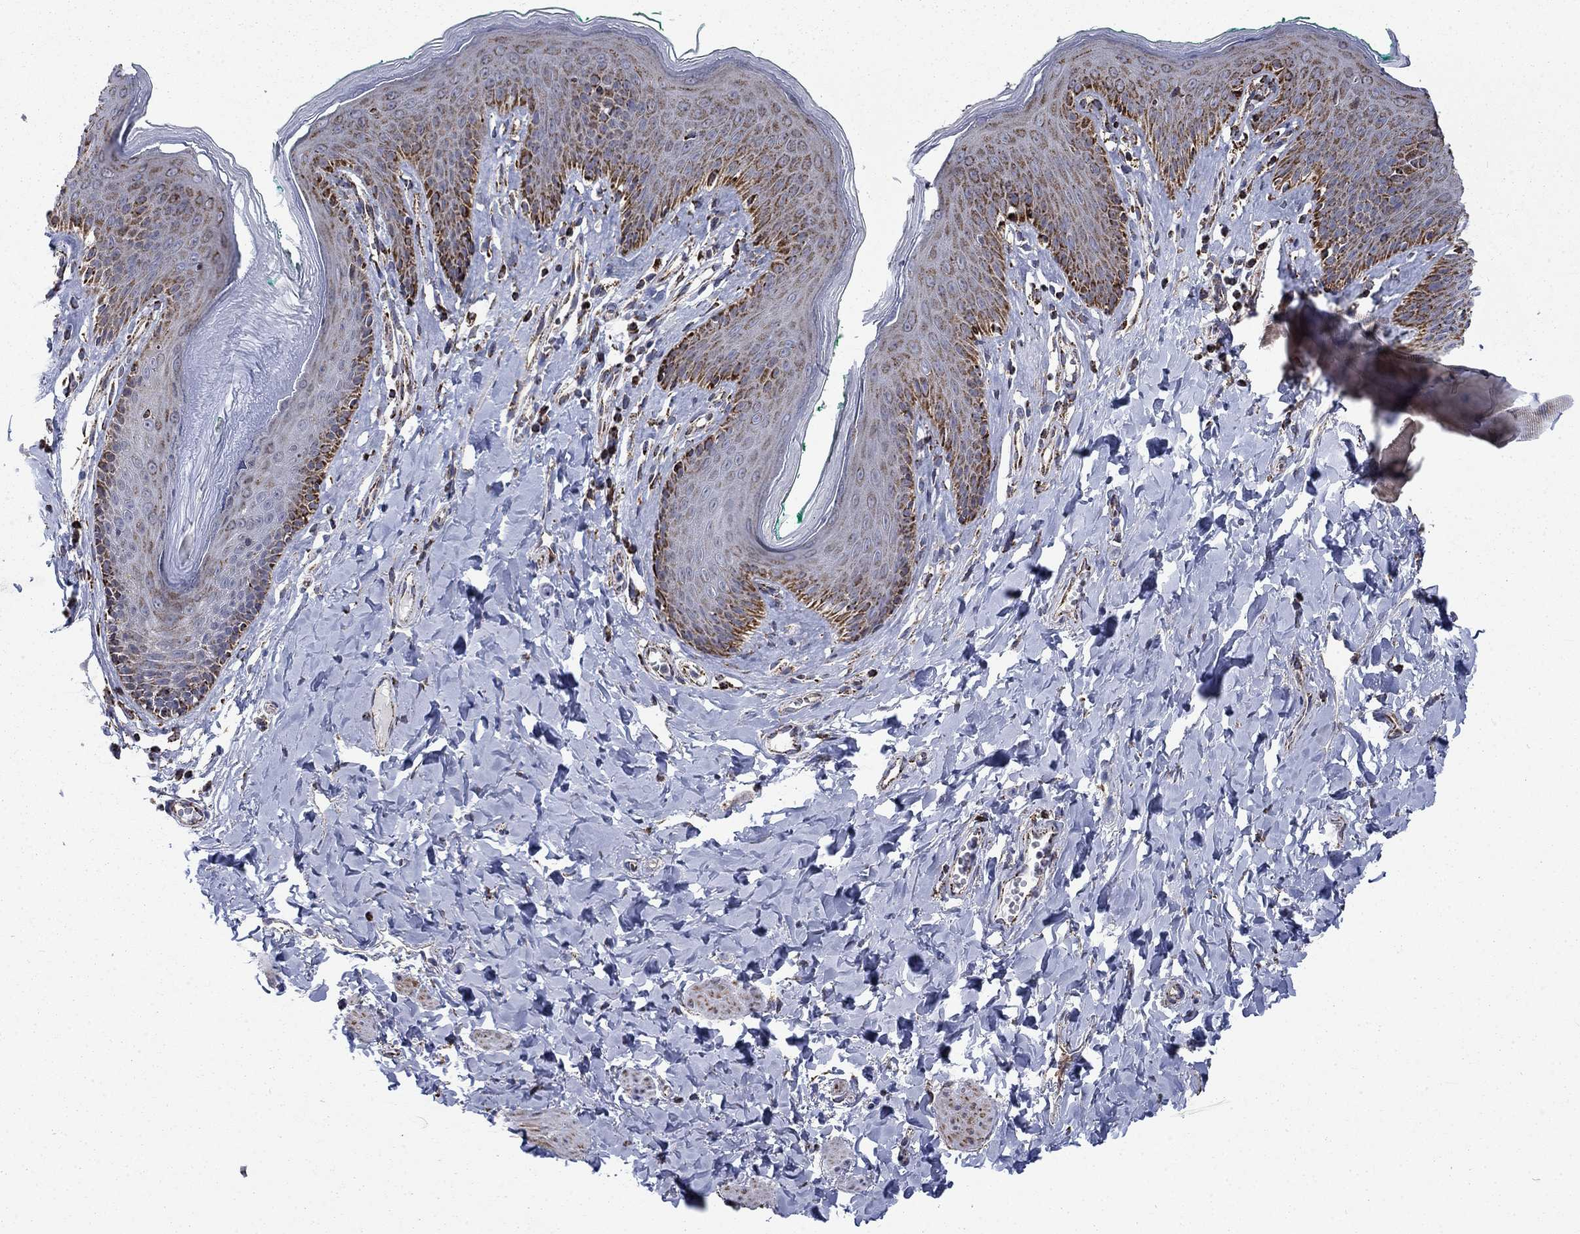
{"staining": {"intensity": "strong", "quantity": "25%-75%", "location": "cytoplasmic/membranous"}, "tissue": "skin", "cell_type": "Epidermal cells", "image_type": "normal", "snomed": [{"axis": "morphology", "description": "Normal tissue, NOS"}, {"axis": "topography", "description": "Vulva"}], "caption": "Epidermal cells demonstrate high levels of strong cytoplasmic/membranous staining in about 25%-75% of cells in normal human skin.", "gene": "MOAP1", "patient": {"sex": "female", "age": 66}}